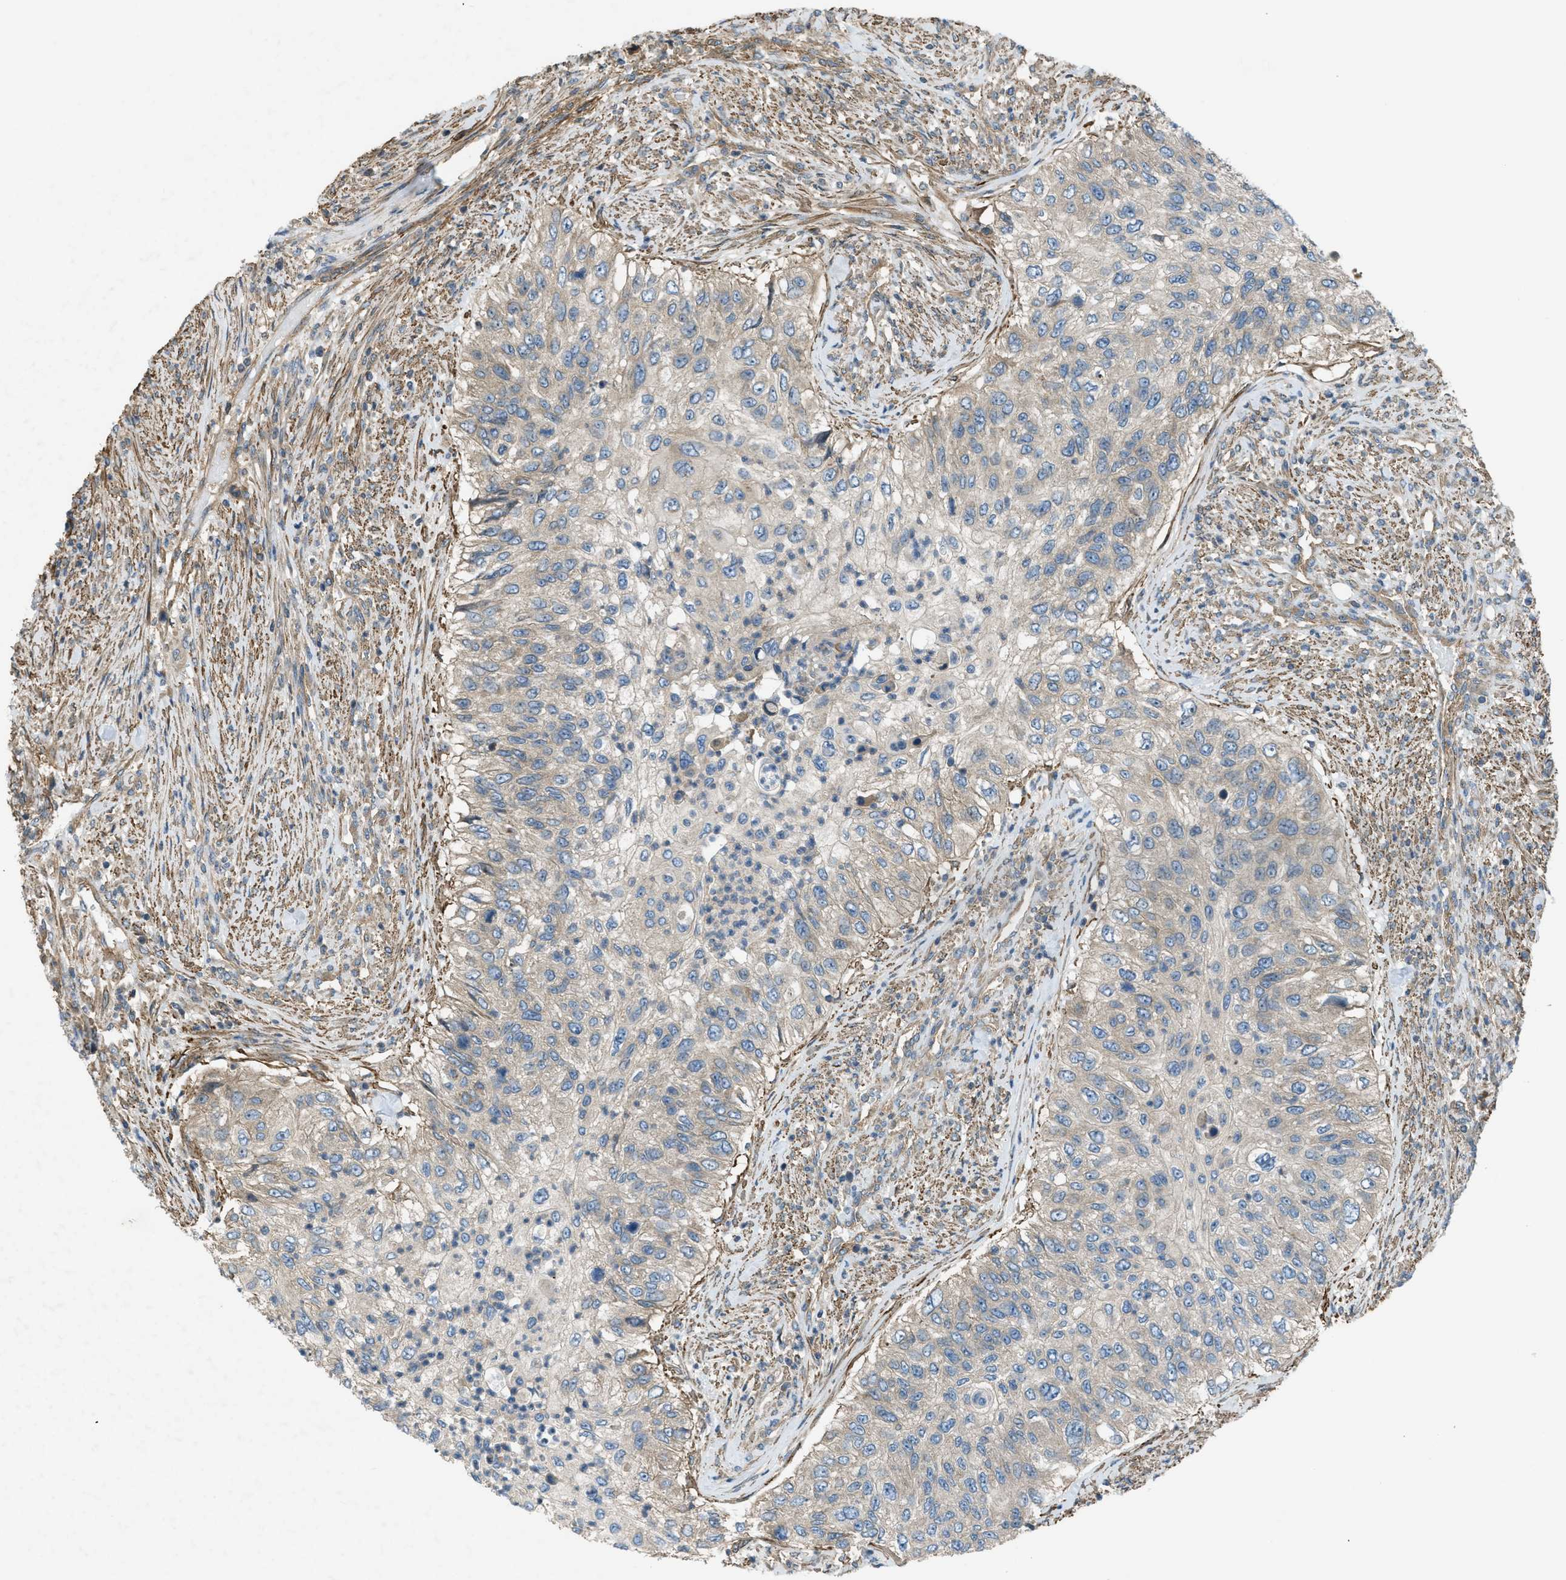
{"staining": {"intensity": "weak", "quantity": ">75%", "location": "cytoplasmic/membranous"}, "tissue": "urothelial cancer", "cell_type": "Tumor cells", "image_type": "cancer", "snomed": [{"axis": "morphology", "description": "Urothelial carcinoma, High grade"}, {"axis": "topography", "description": "Urinary bladder"}], "caption": "Brown immunohistochemical staining in human urothelial cancer displays weak cytoplasmic/membranous staining in about >75% of tumor cells.", "gene": "VEZT", "patient": {"sex": "female", "age": 60}}